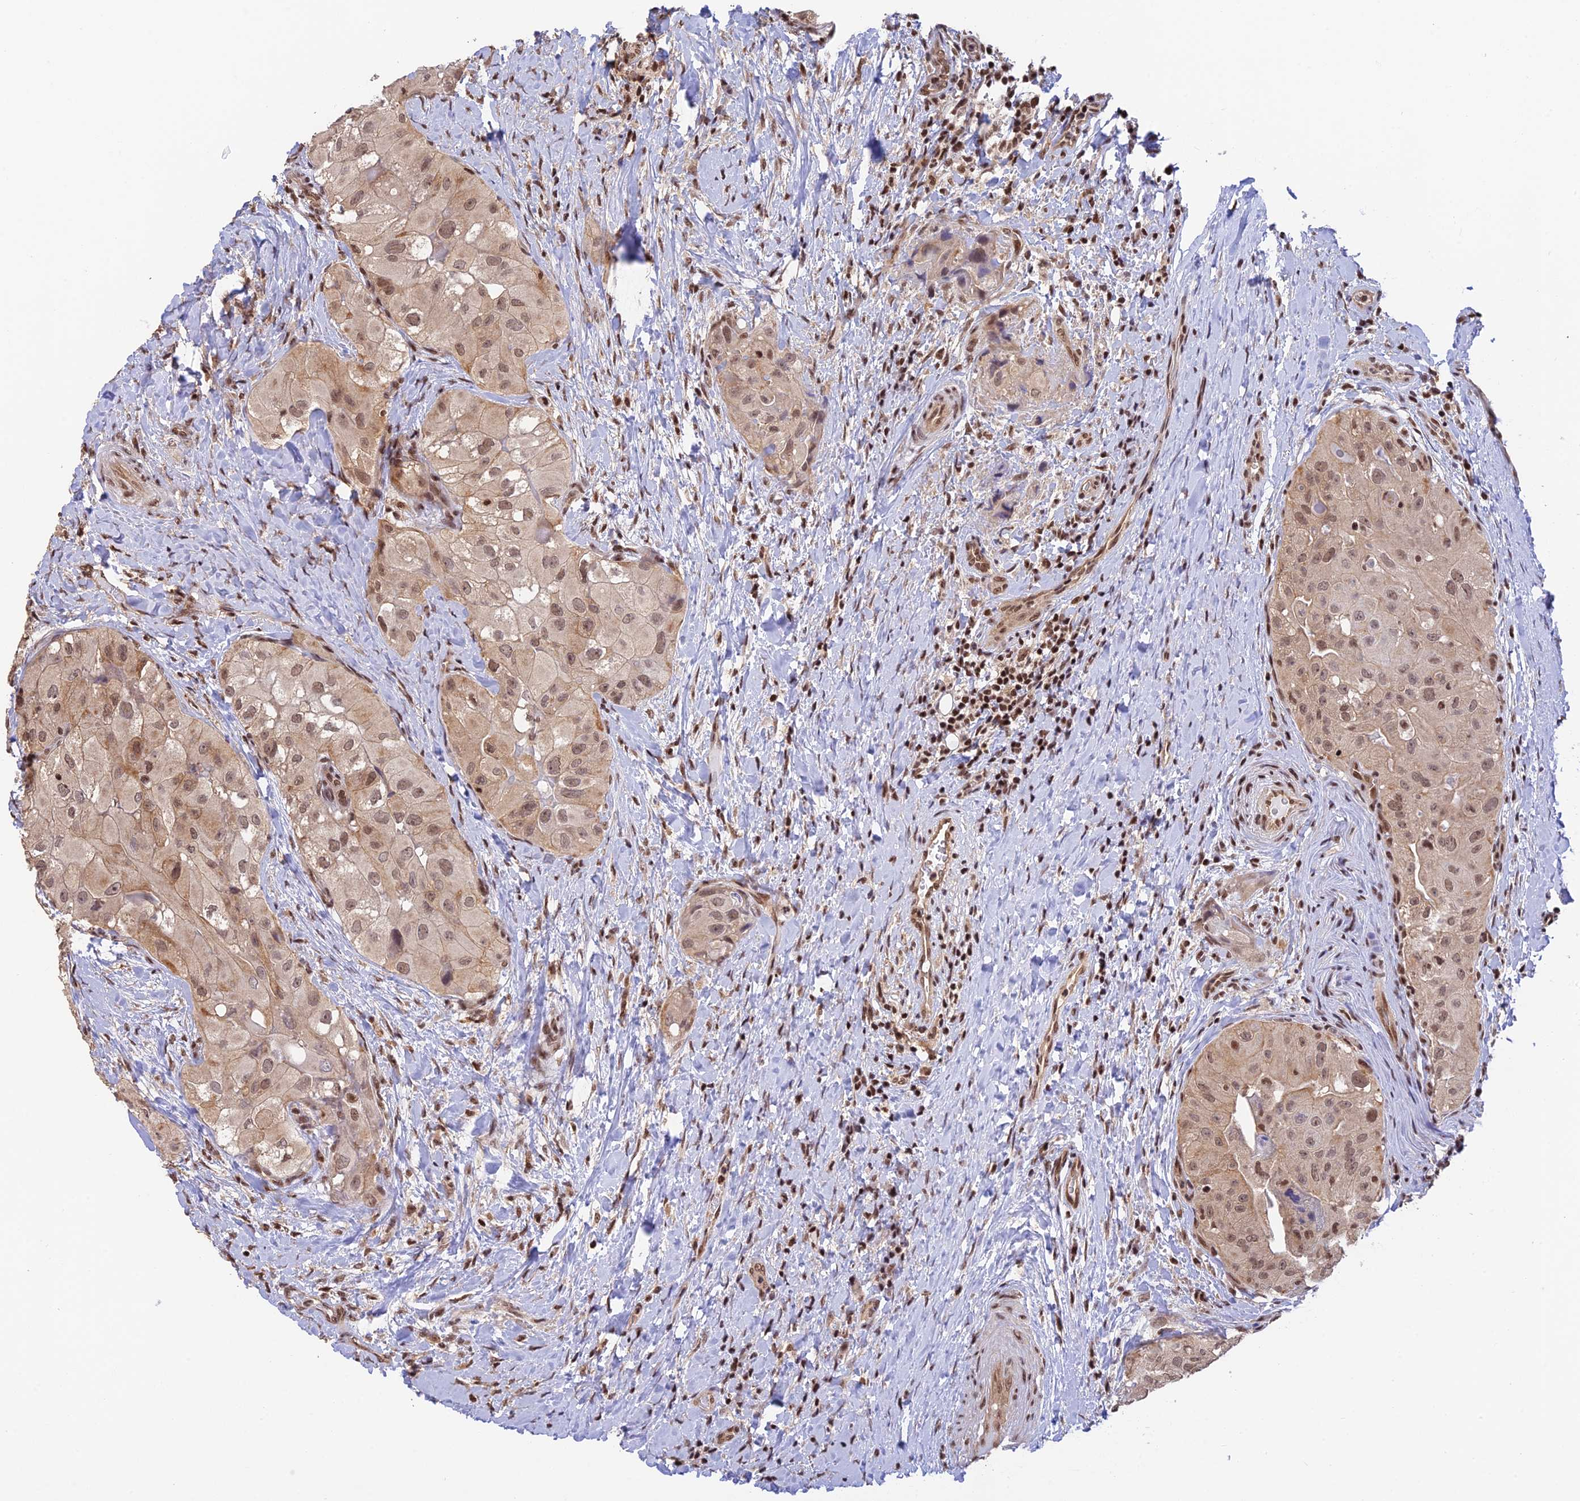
{"staining": {"intensity": "moderate", "quantity": ">75%", "location": "nuclear"}, "tissue": "thyroid cancer", "cell_type": "Tumor cells", "image_type": "cancer", "snomed": [{"axis": "morphology", "description": "Normal tissue, NOS"}, {"axis": "morphology", "description": "Papillary adenocarcinoma, NOS"}, {"axis": "topography", "description": "Thyroid gland"}], "caption": "Human thyroid cancer (papillary adenocarcinoma) stained for a protein (brown) displays moderate nuclear positive staining in approximately >75% of tumor cells.", "gene": "THAP11", "patient": {"sex": "female", "age": 59}}